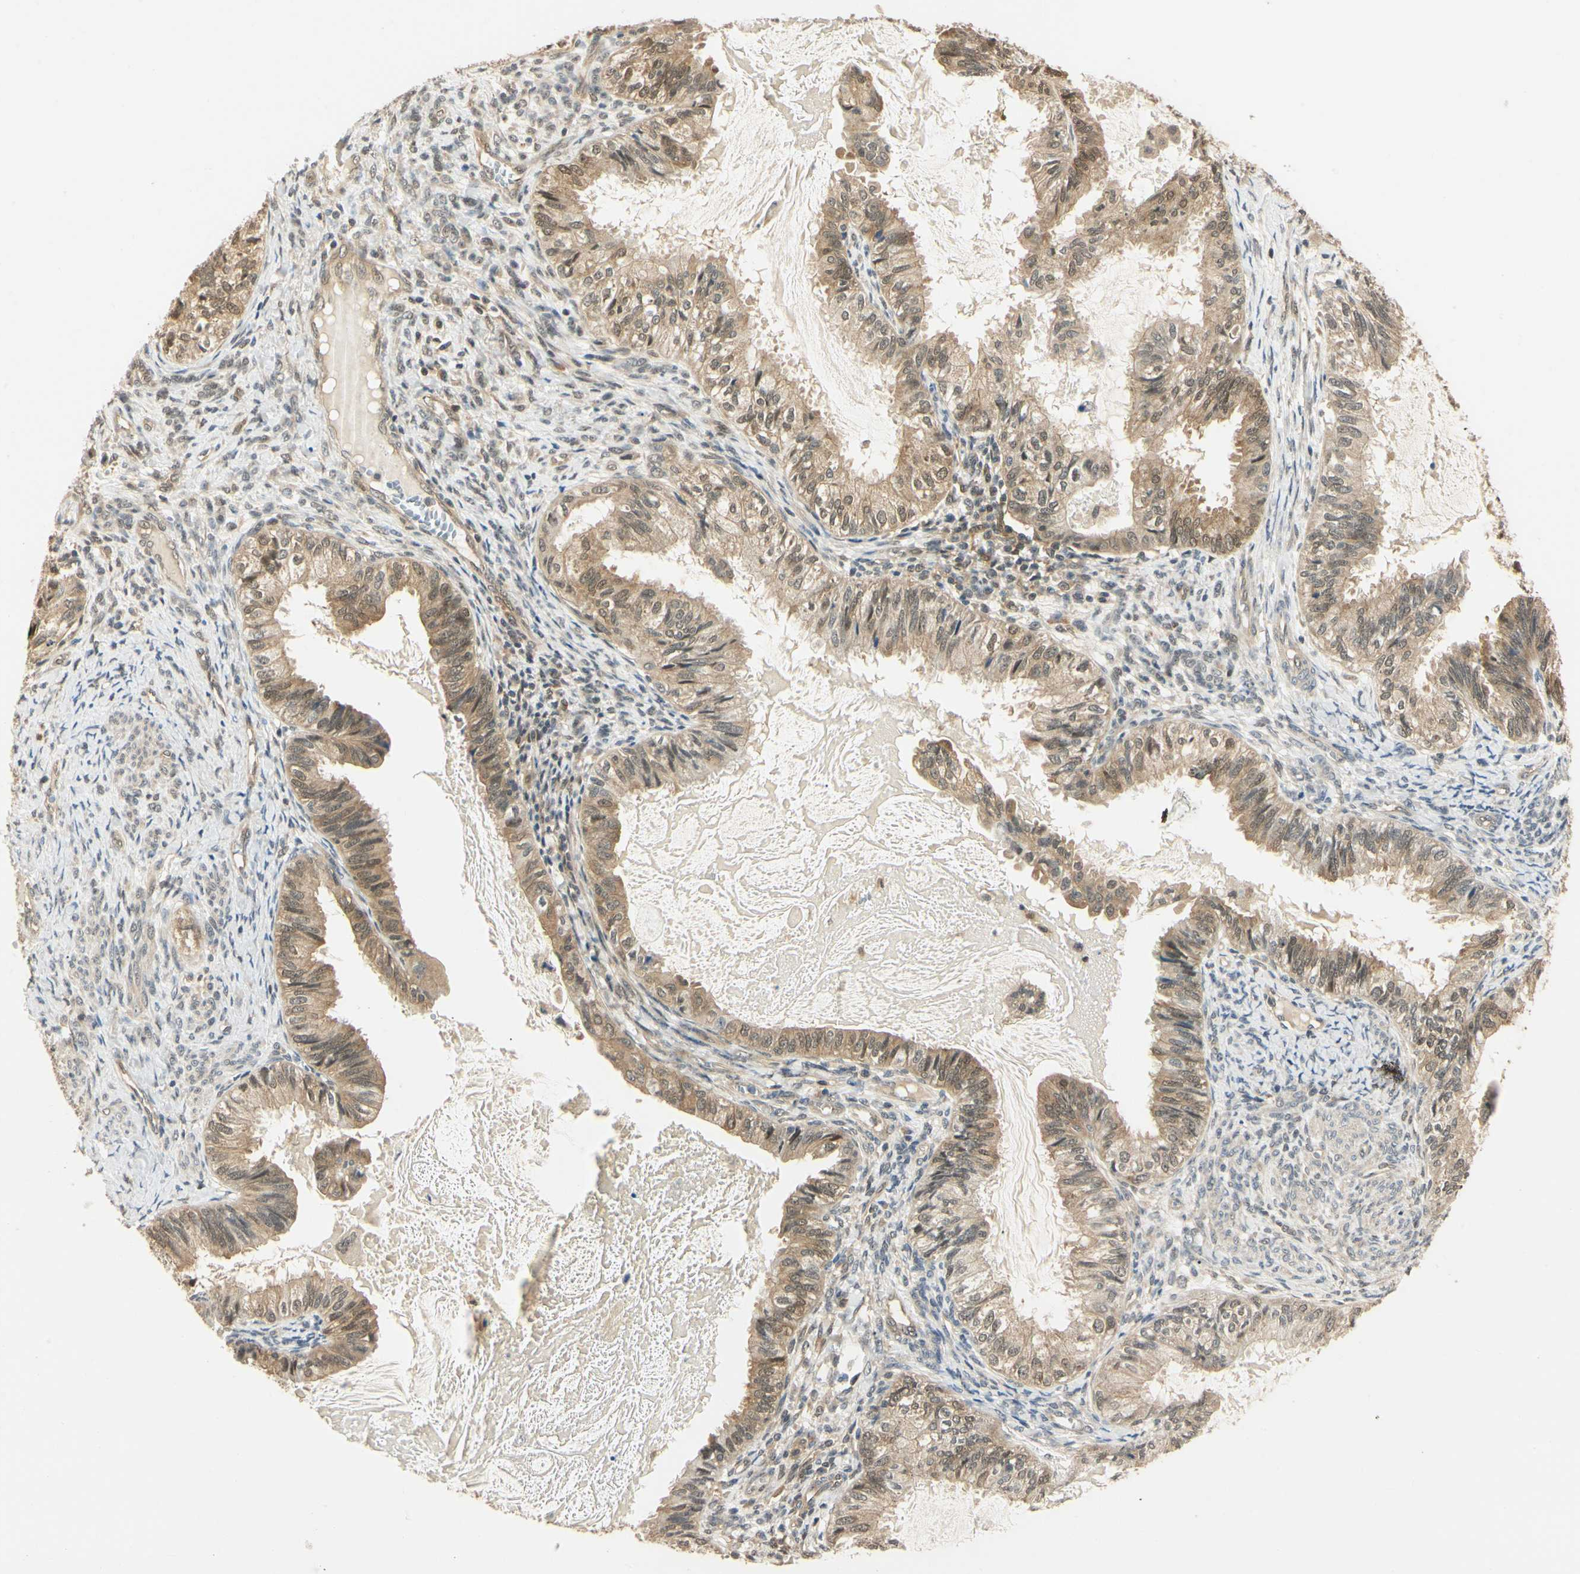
{"staining": {"intensity": "moderate", "quantity": ">75%", "location": "cytoplasmic/membranous,nuclear"}, "tissue": "cervical cancer", "cell_type": "Tumor cells", "image_type": "cancer", "snomed": [{"axis": "morphology", "description": "Normal tissue, NOS"}, {"axis": "morphology", "description": "Adenocarcinoma, NOS"}, {"axis": "topography", "description": "Cervix"}, {"axis": "topography", "description": "Endometrium"}], "caption": "The photomicrograph displays a brown stain indicating the presence of a protein in the cytoplasmic/membranous and nuclear of tumor cells in cervical adenocarcinoma. Immunohistochemistry (ihc) stains the protein of interest in brown and the nuclei are stained blue.", "gene": "UBE2Z", "patient": {"sex": "female", "age": 86}}